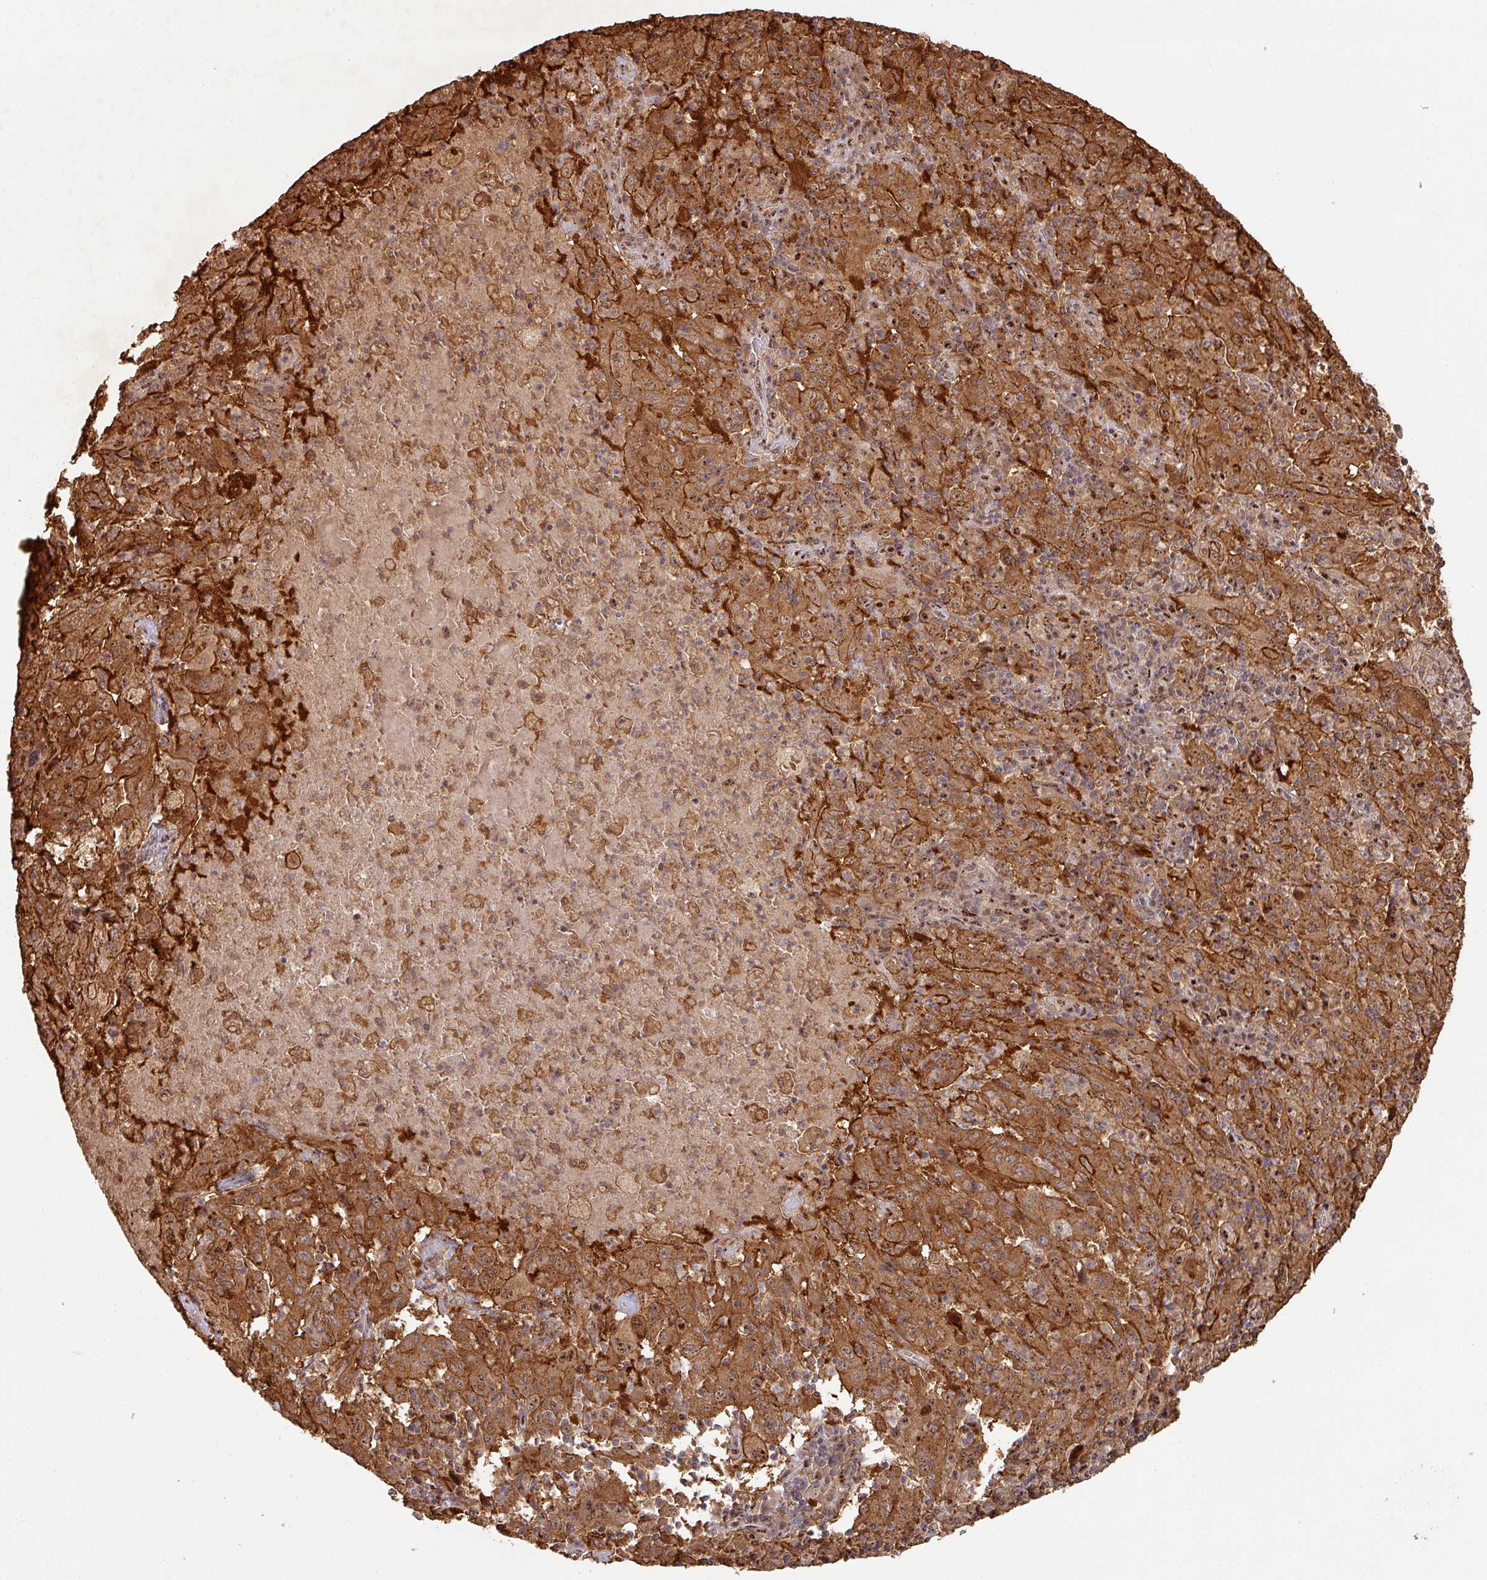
{"staining": {"intensity": "strong", "quantity": ">75%", "location": "cytoplasmic/membranous,nuclear"}, "tissue": "pancreatic cancer", "cell_type": "Tumor cells", "image_type": "cancer", "snomed": [{"axis": "morphology", "description": "Adenocarcinoma, NOS"}, {"axis": "topography", "description": "Pancreas"}], "caption": "Immunohistochemical staining of pancreatic adenocarcinoma exhibits high levels of strong cytoplasmic/membranous and nuclear protein positivity in about >75% of tumor cells.", "gene": "ZNF322", "patient": {"sex": "male", "age": 63}}